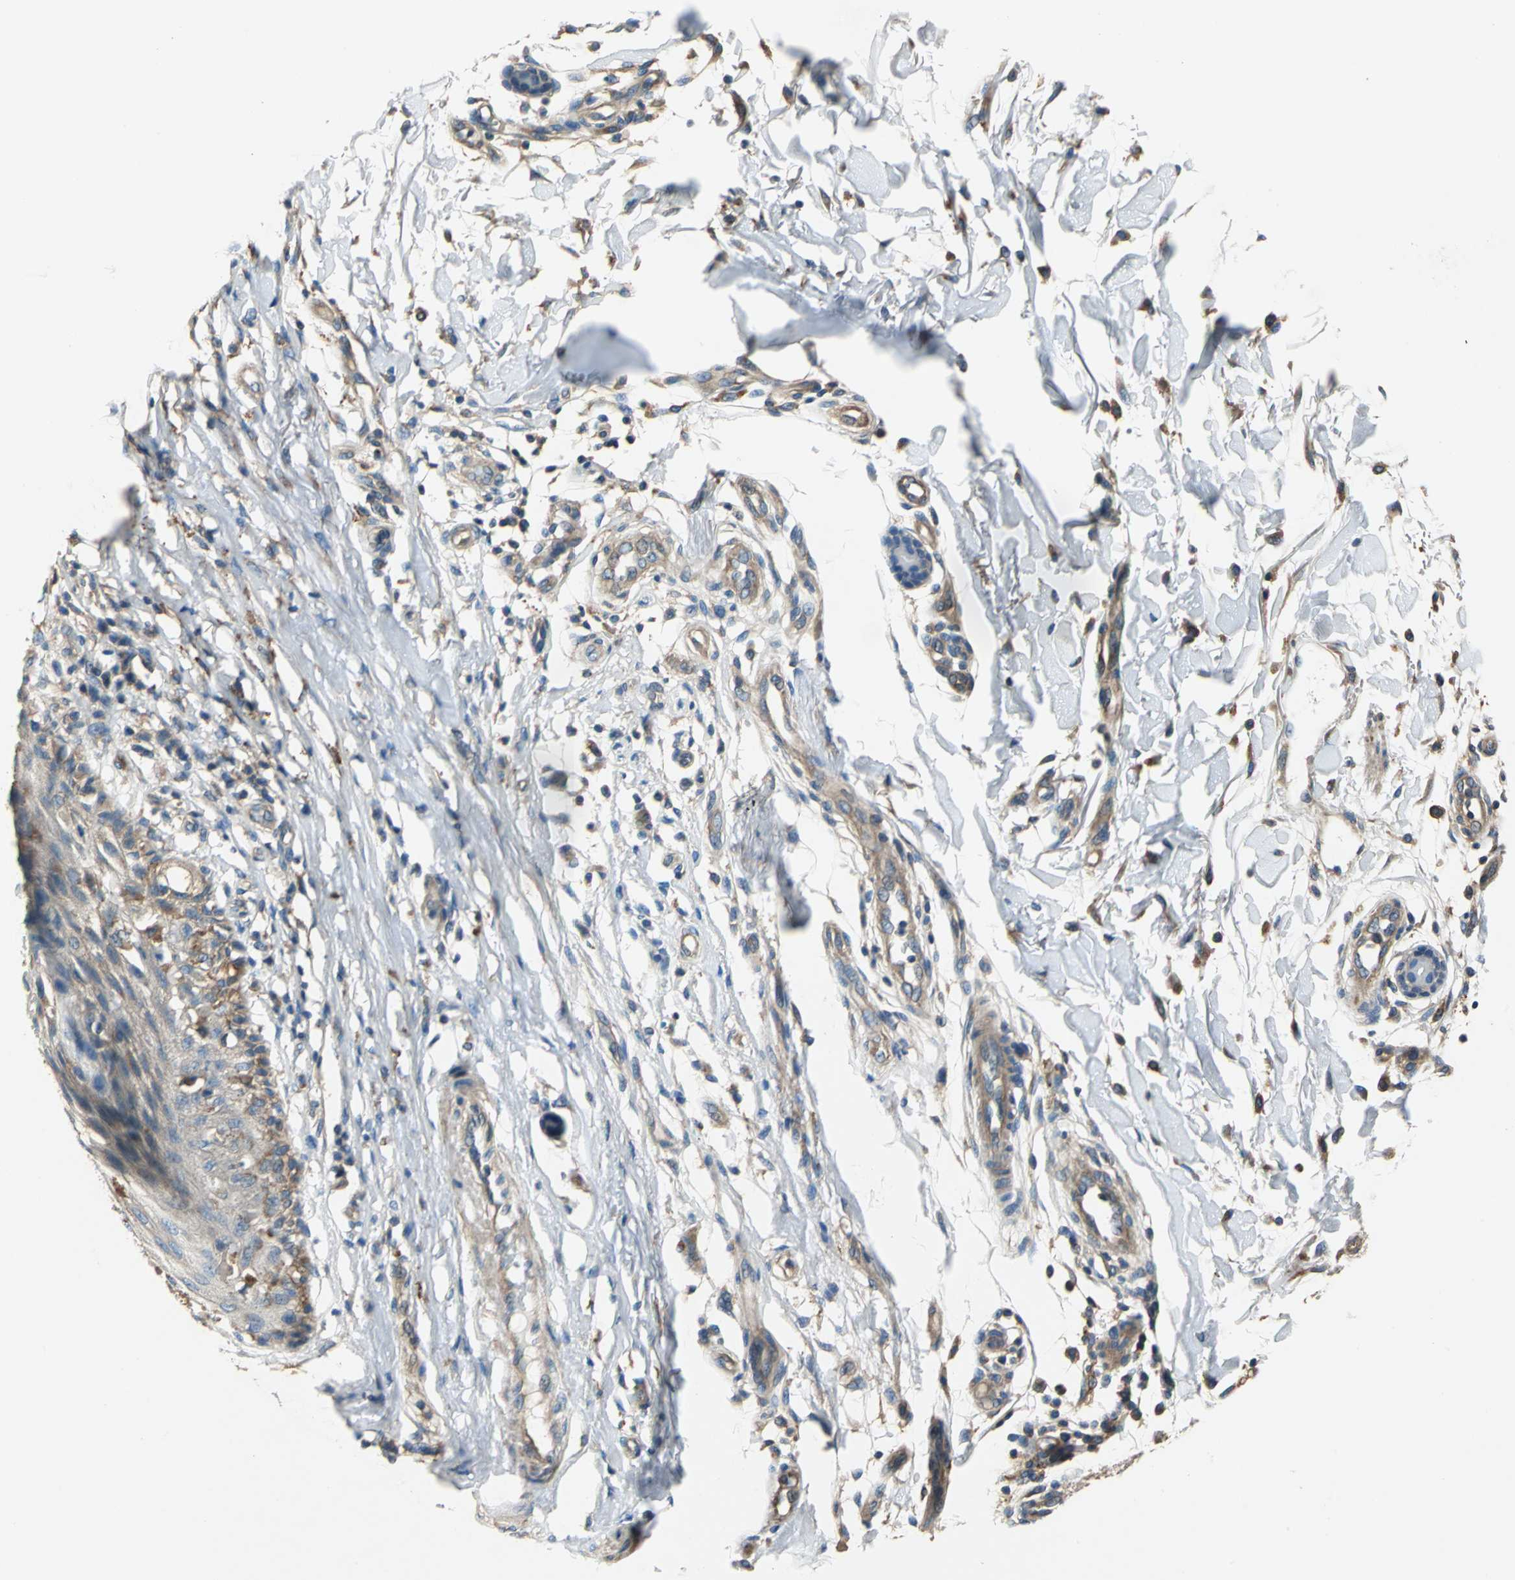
{"staining": {"intensity": "weak", "quantity": ">75%", "location": "cytoplasmic/membranous"}, "tissue": "melanoma", "cell_type": "Tumor cells", "image_type": "cancer", "snomed": [{"axis": "morphology", "description": "Malignant melanoma, NOS"}, {"axis": "topography", "description": "Skin"}], "caption": "Weak cytoplasmic/membranous protein staining is seen in about >75% of tumor cells in malignant melanoma.", "gene": "DDX3Y", "patient": {"sex": "female", "age": 81}}